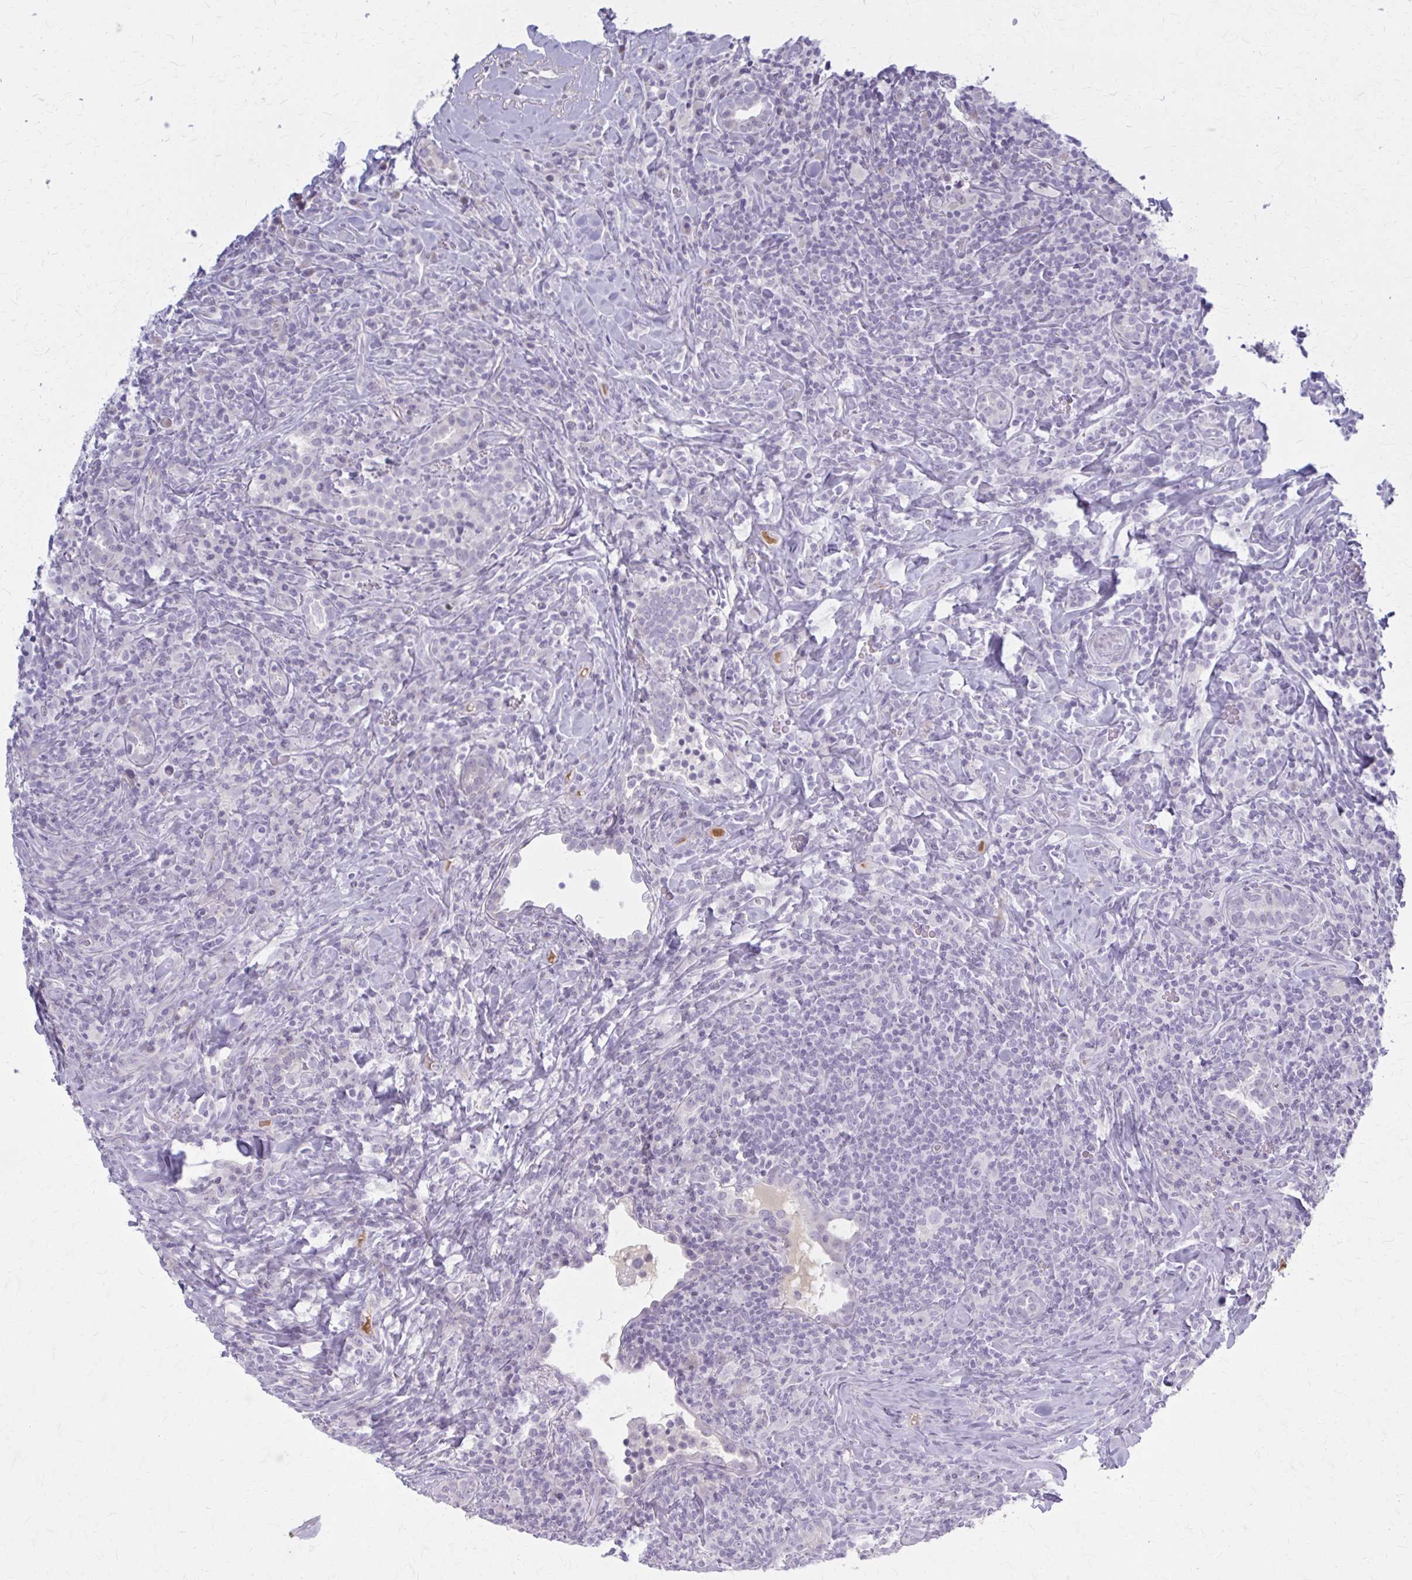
{"staining": {"intensity": "negative", "quantity": "none", "location": "none"}, "tissue": "lymphoma", "cell_type": "Tumor cells", "image_type": "cancer", "snomed": [{"axis": "morphology", "description": "Hodgkin's disease, NOS"}, {"axis": "topography", "description": "Lung"}], "caption": "Immunohistochemistry of Hodgkin's disease displays no positivity in tumor cells.", "gene": "SERPIND1", "patient": {"sex": "male", "age": 17}}